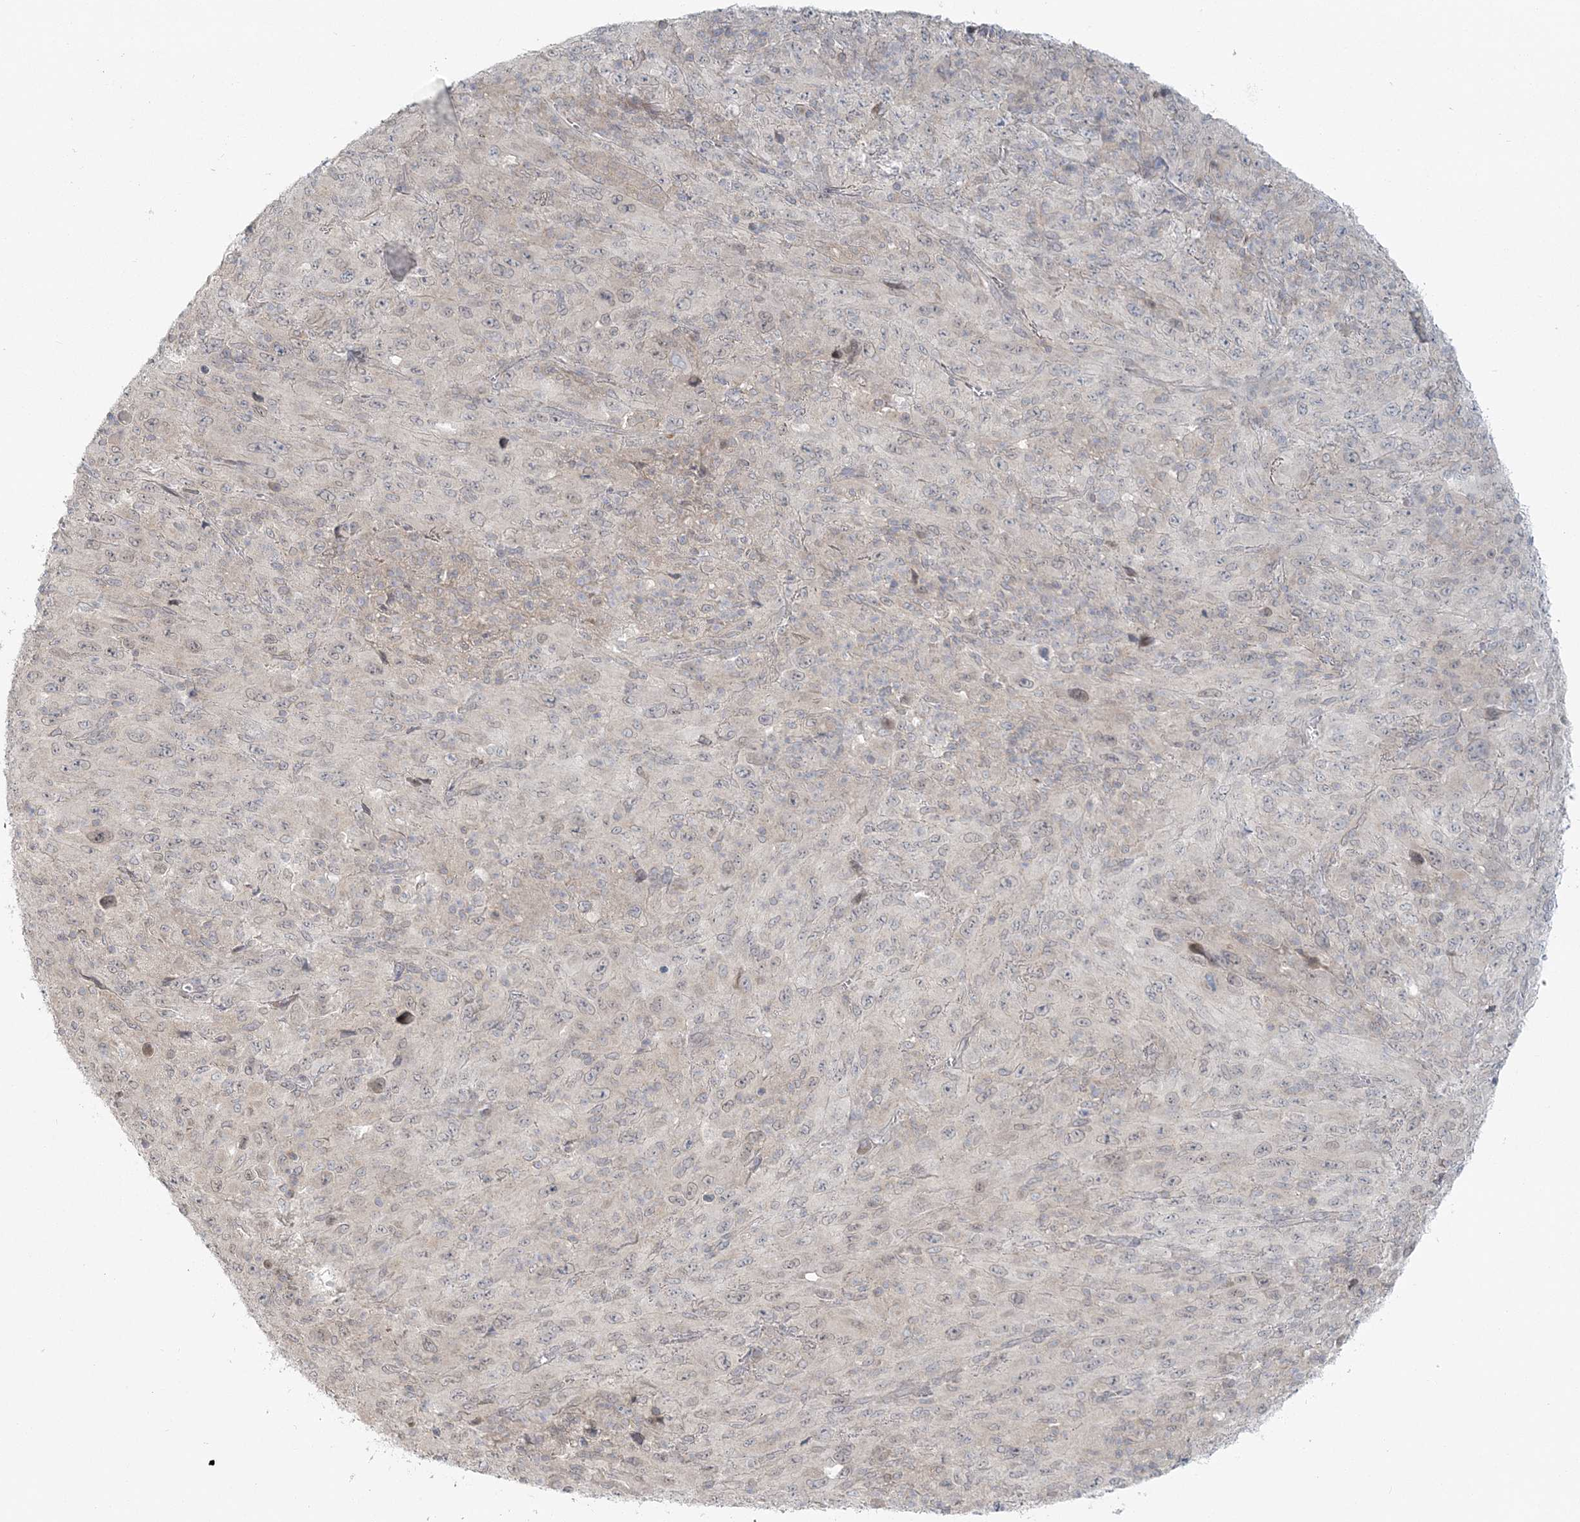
{"staining": {"intensity": "negative", "quantity": "none", "location": "none"}, "tissue": "melanoma", "cell_type": "Tumor cells", "image_type": "cancer", "snomed": [{"axis": "morphology", "description": "Malignant melanoma, Metastatic site"}, {"axis": "topography", "description": "Skin"}], "caption": "DAB (3,3'-diaminobenzidine) immunohistochemical staining of human melanoma shows no significant staining in tumor cells.", "gene": "BLTP3A", "patient": {"sex": "female", "age": 56}}